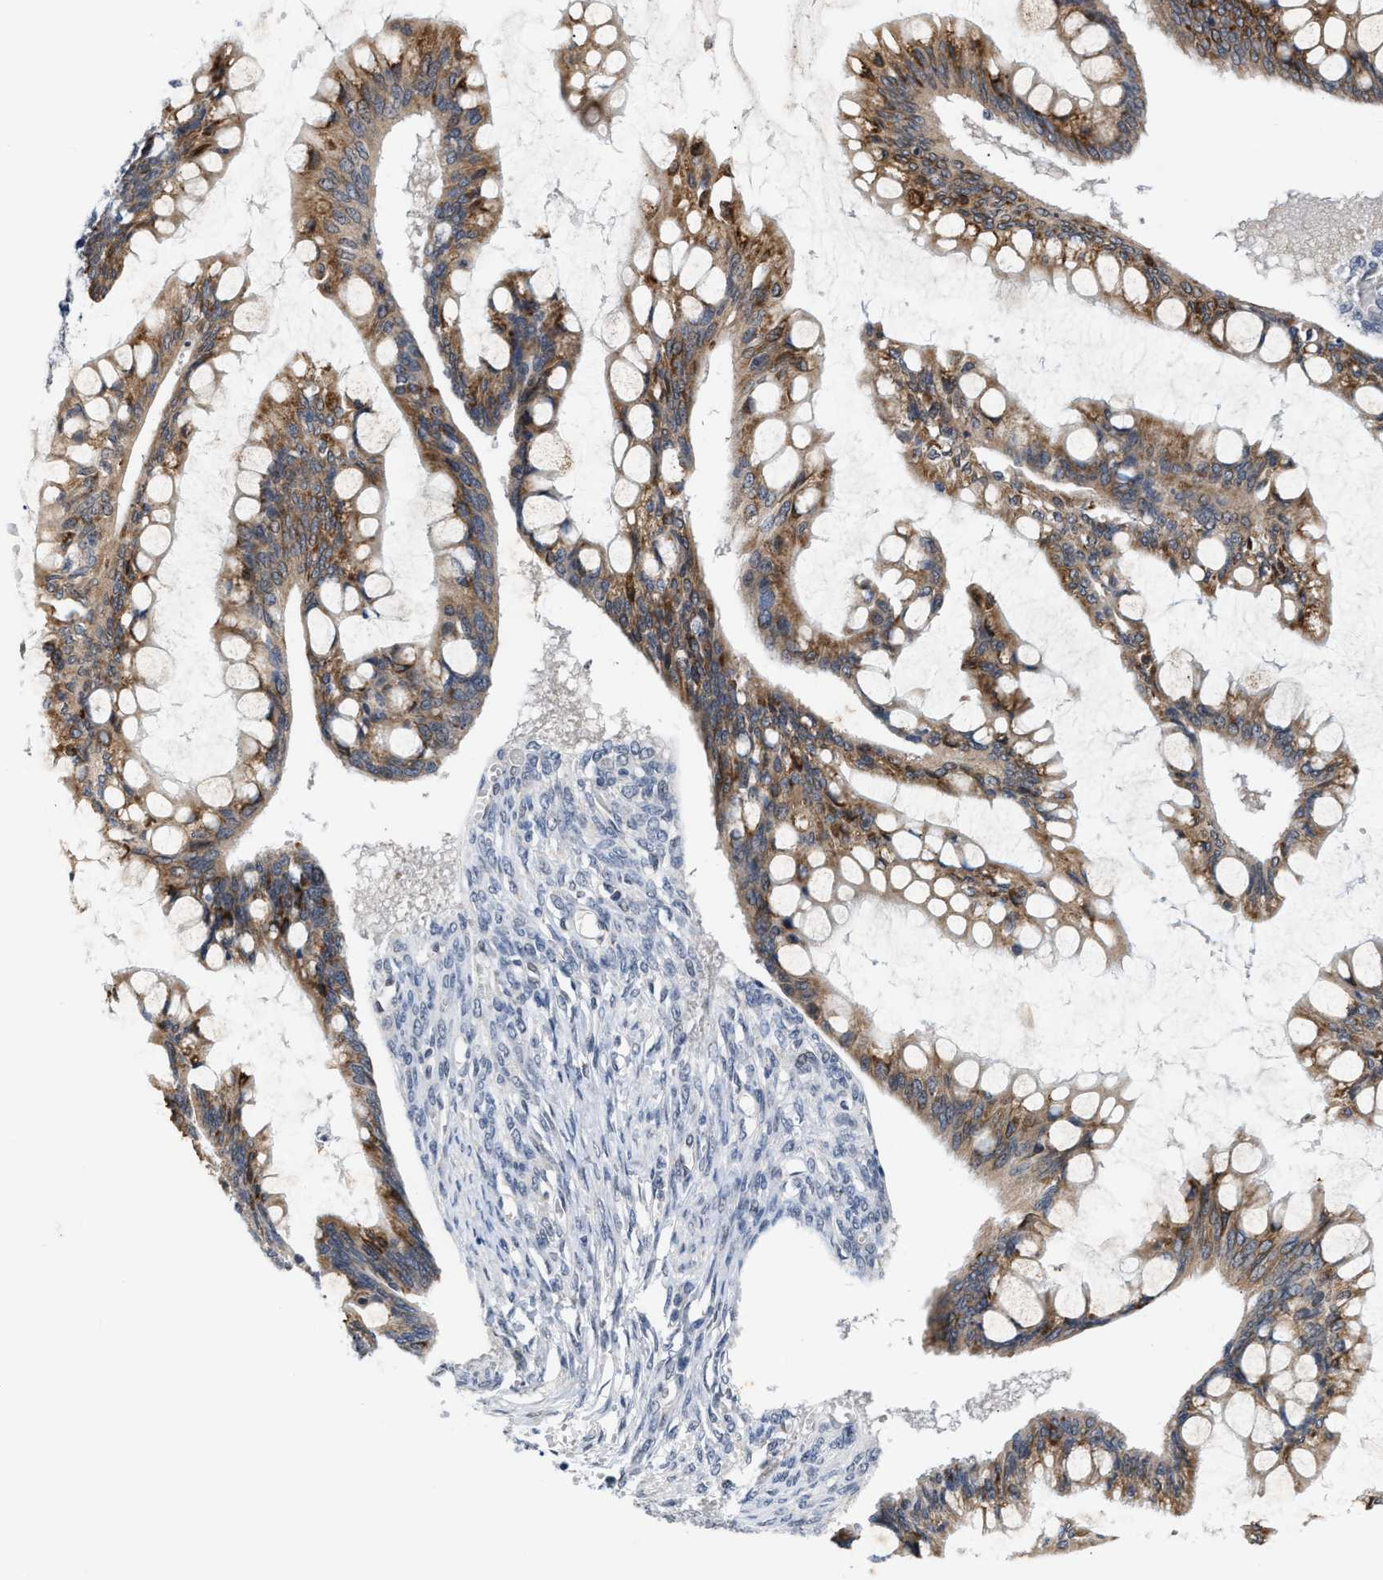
{"staining": {"intensity": "moderate", "quantity": ">75%", "location": "cytoplasmic/membranous"}, "tissue": "ovarian cancer", "cell_type": "Tumor cells", "image_type": "cancer", "snomed": [{"axis": "morphology", "description": "Cystadenocarcinoma, mucinous, NOS"}, {"axis": "topography", "description": "Ovary"}], "caption": "Ovarian cancer was stained to show a protein in brown. There is medium levels of moderate cytoplasmic/membranous staining in approximately >75% of tumor cells.", "gene": "TXNRD3", "patient": {"sex": "female", "age": 73}}